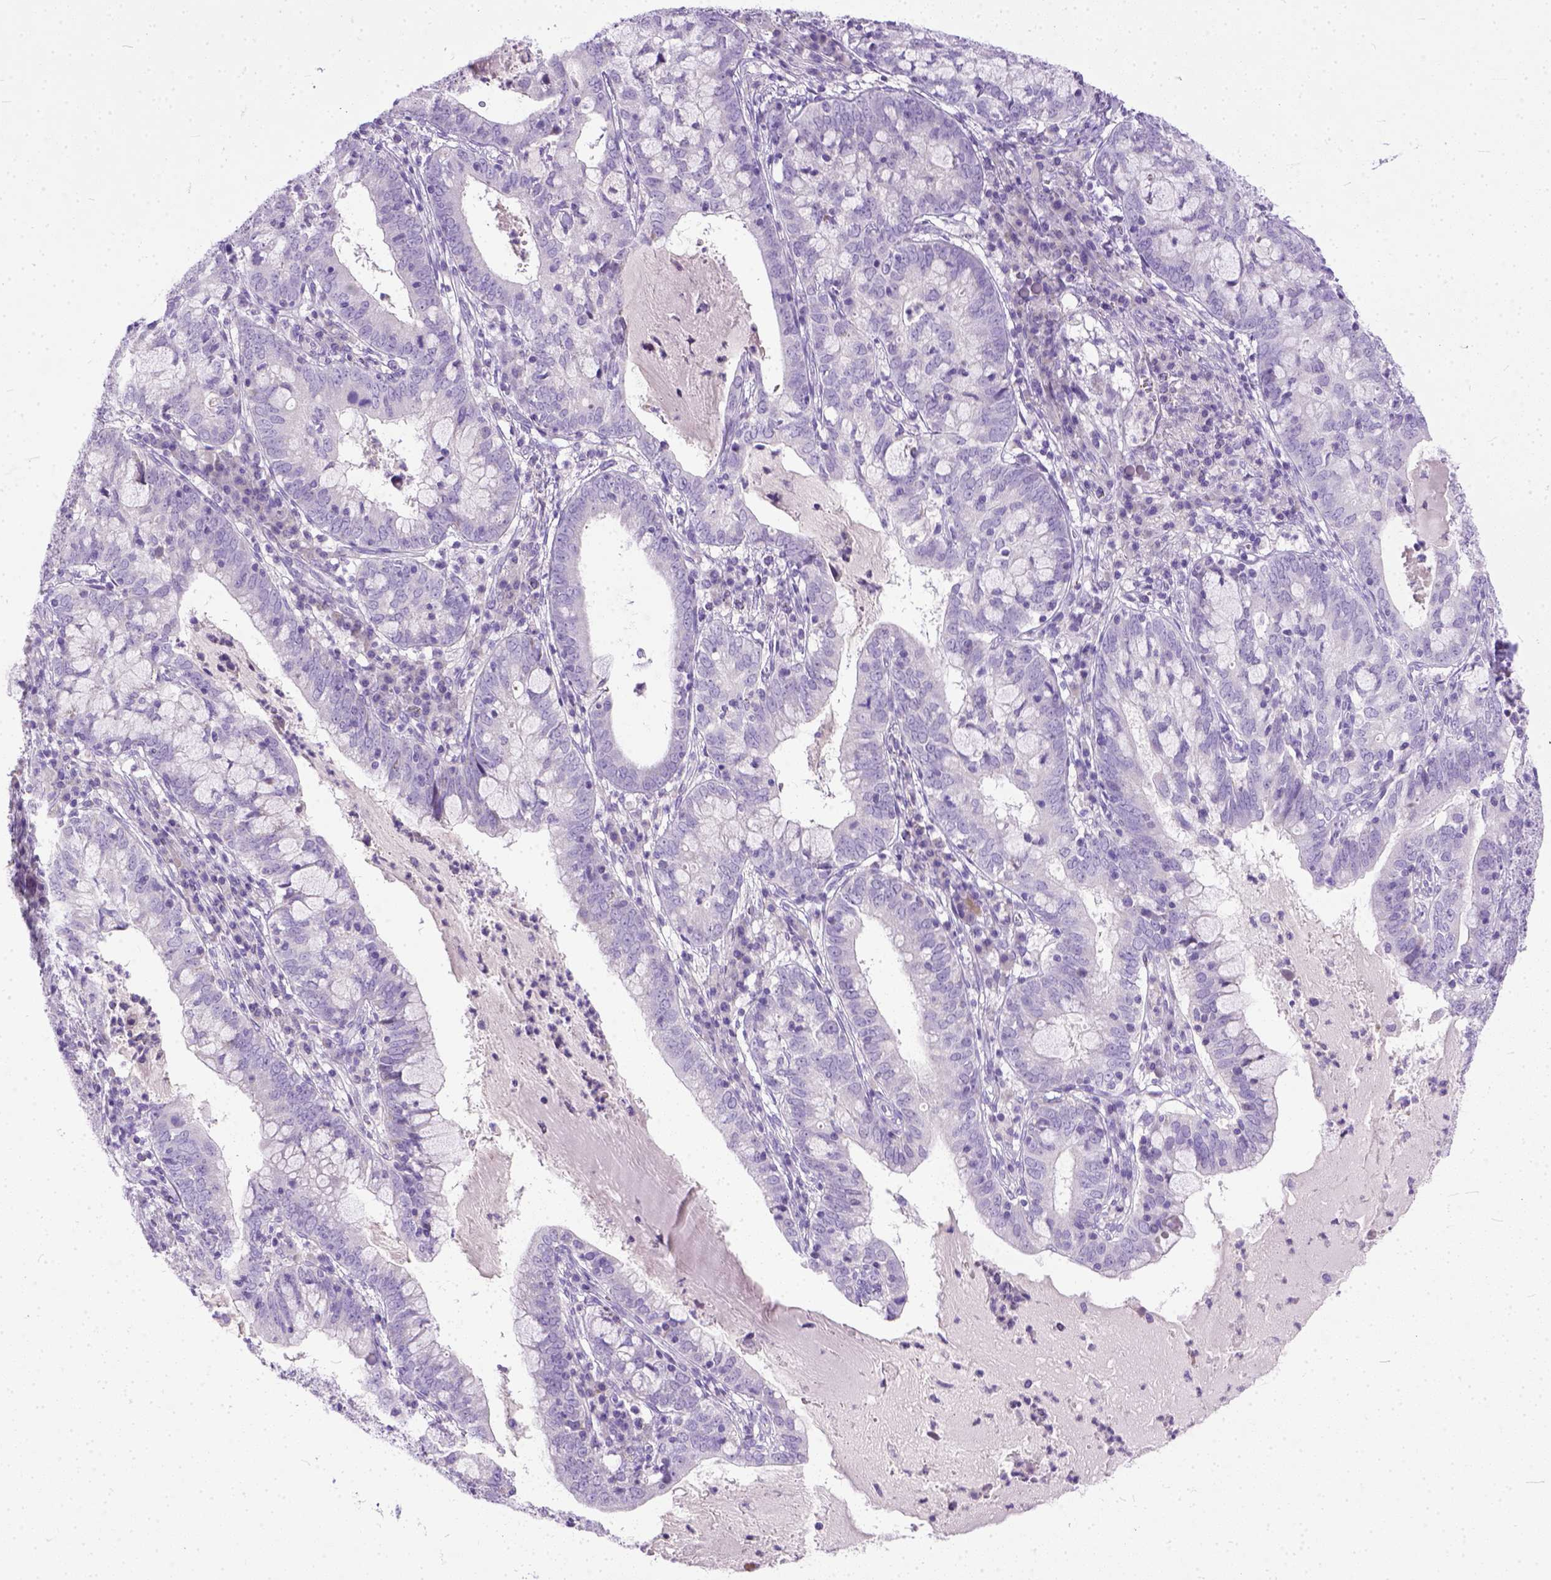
{"staining": {"intensity": "negative", "quantity": "none", "location": "none"}, "tissue": "cervical cancer", "cell_type": "Tumor cells", "image_type": "cancer", "snomed": [{"axis": "morphology", "description": "Adenocarcinoma, NOS"}, {"axis": "topography", "description": "Cervix"}], "caption": "High magnification brightfield microscopy of cervical cancer (adenocarcinoma) stained with DAB (brown) and counterstained with hematoxylin (blue): tumor cells show no significant staining.", "gene": "PLK5", "patient": {"sex": "female", "age": 40}}